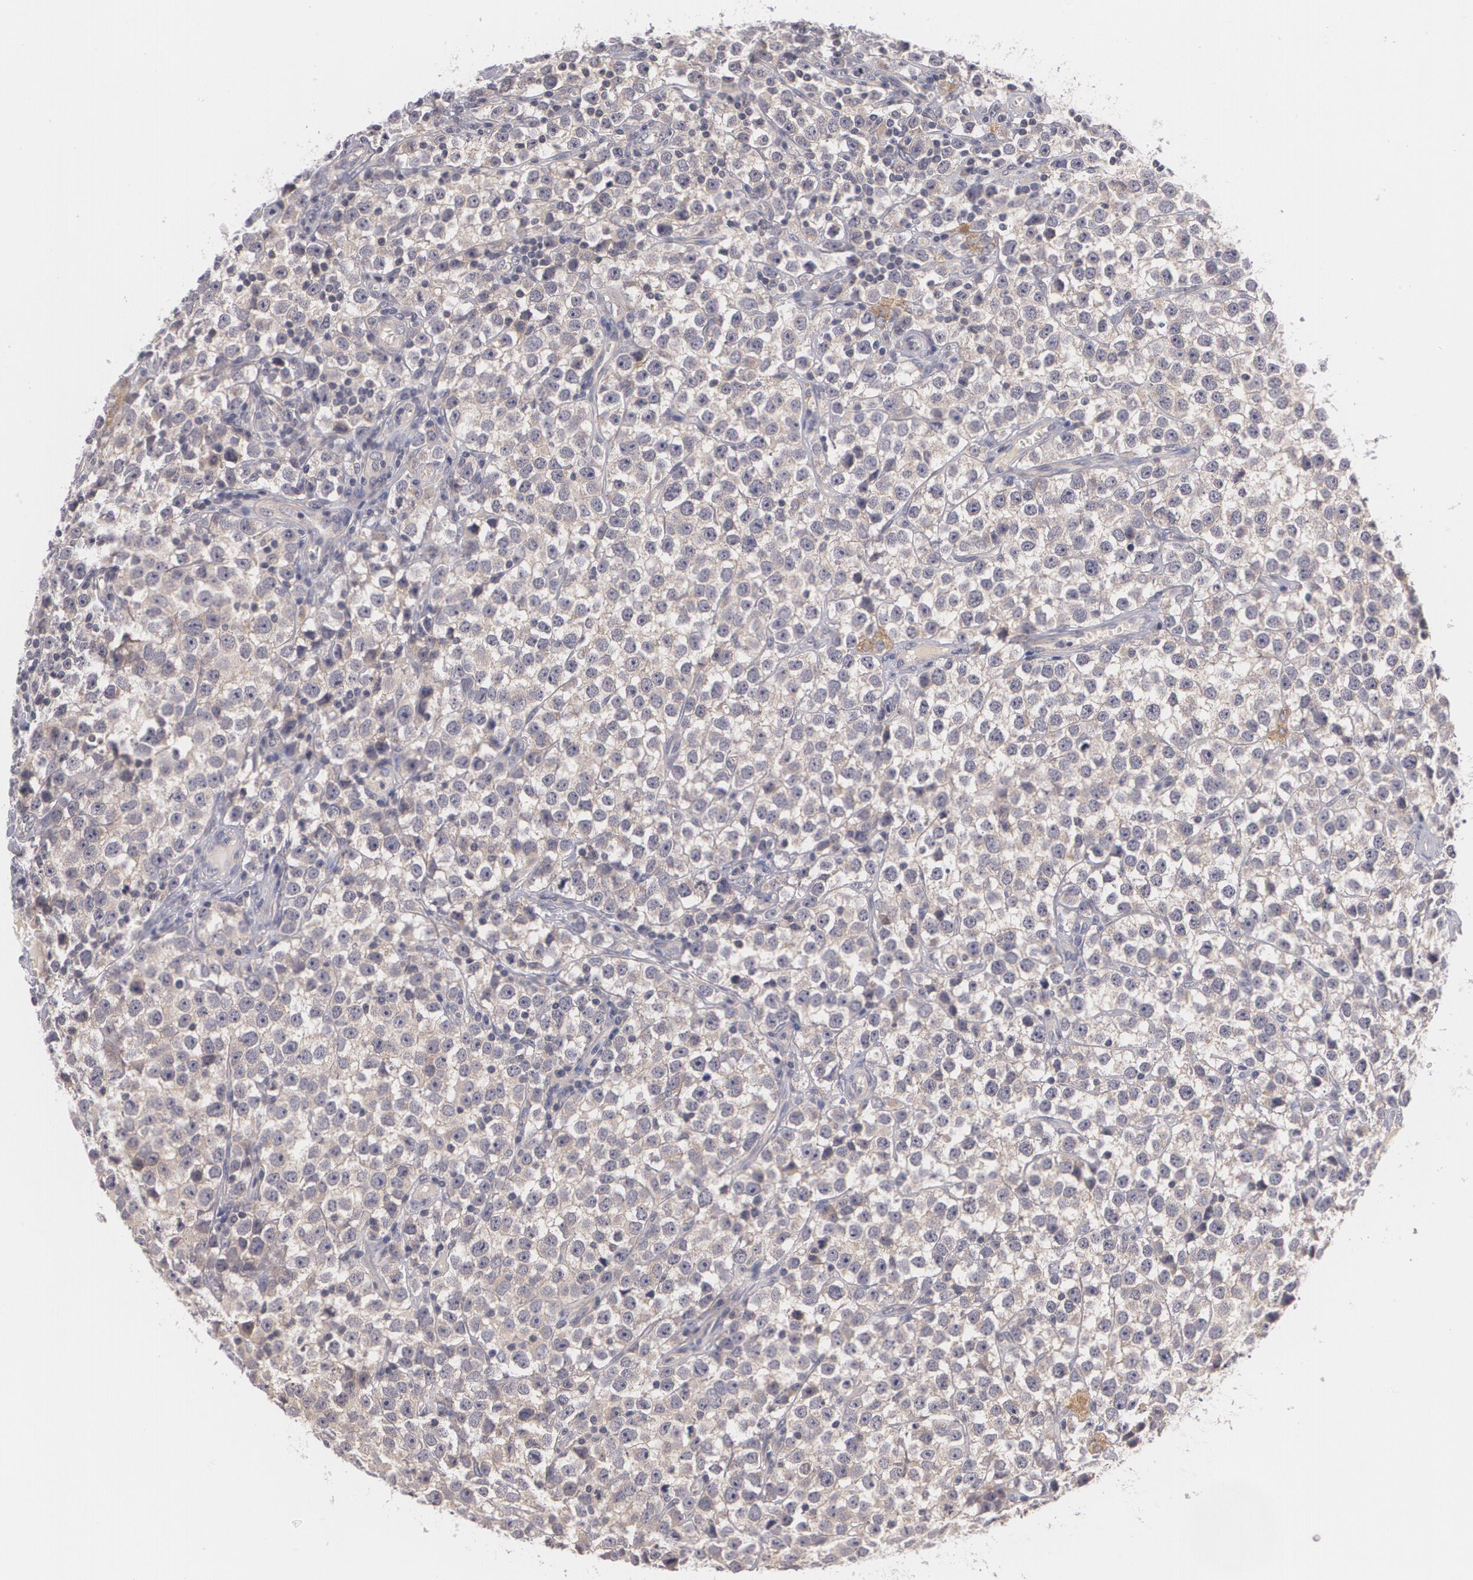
{"staining": {"intensity": "weak", "quantity": "25%-75%", "location": "cytoplasmic/membranous"}, "tissue": "testis cancer", "cell_type": "Tumor cells", "image_type": "cancer", "snomed": [{"axis": "morphology", "description": "Seminoma, NOS"}, {"axis": "topography", "description": "Testis"}], "caption": "About 25%-75% of tumor cells in human testis cancer (seminoma) display weak cytoplasmic/membranous protein staining as visualized by brown immunohistochemical staining.", "gene": "CASK", "patient": {"sex": "male", "age": 25}}